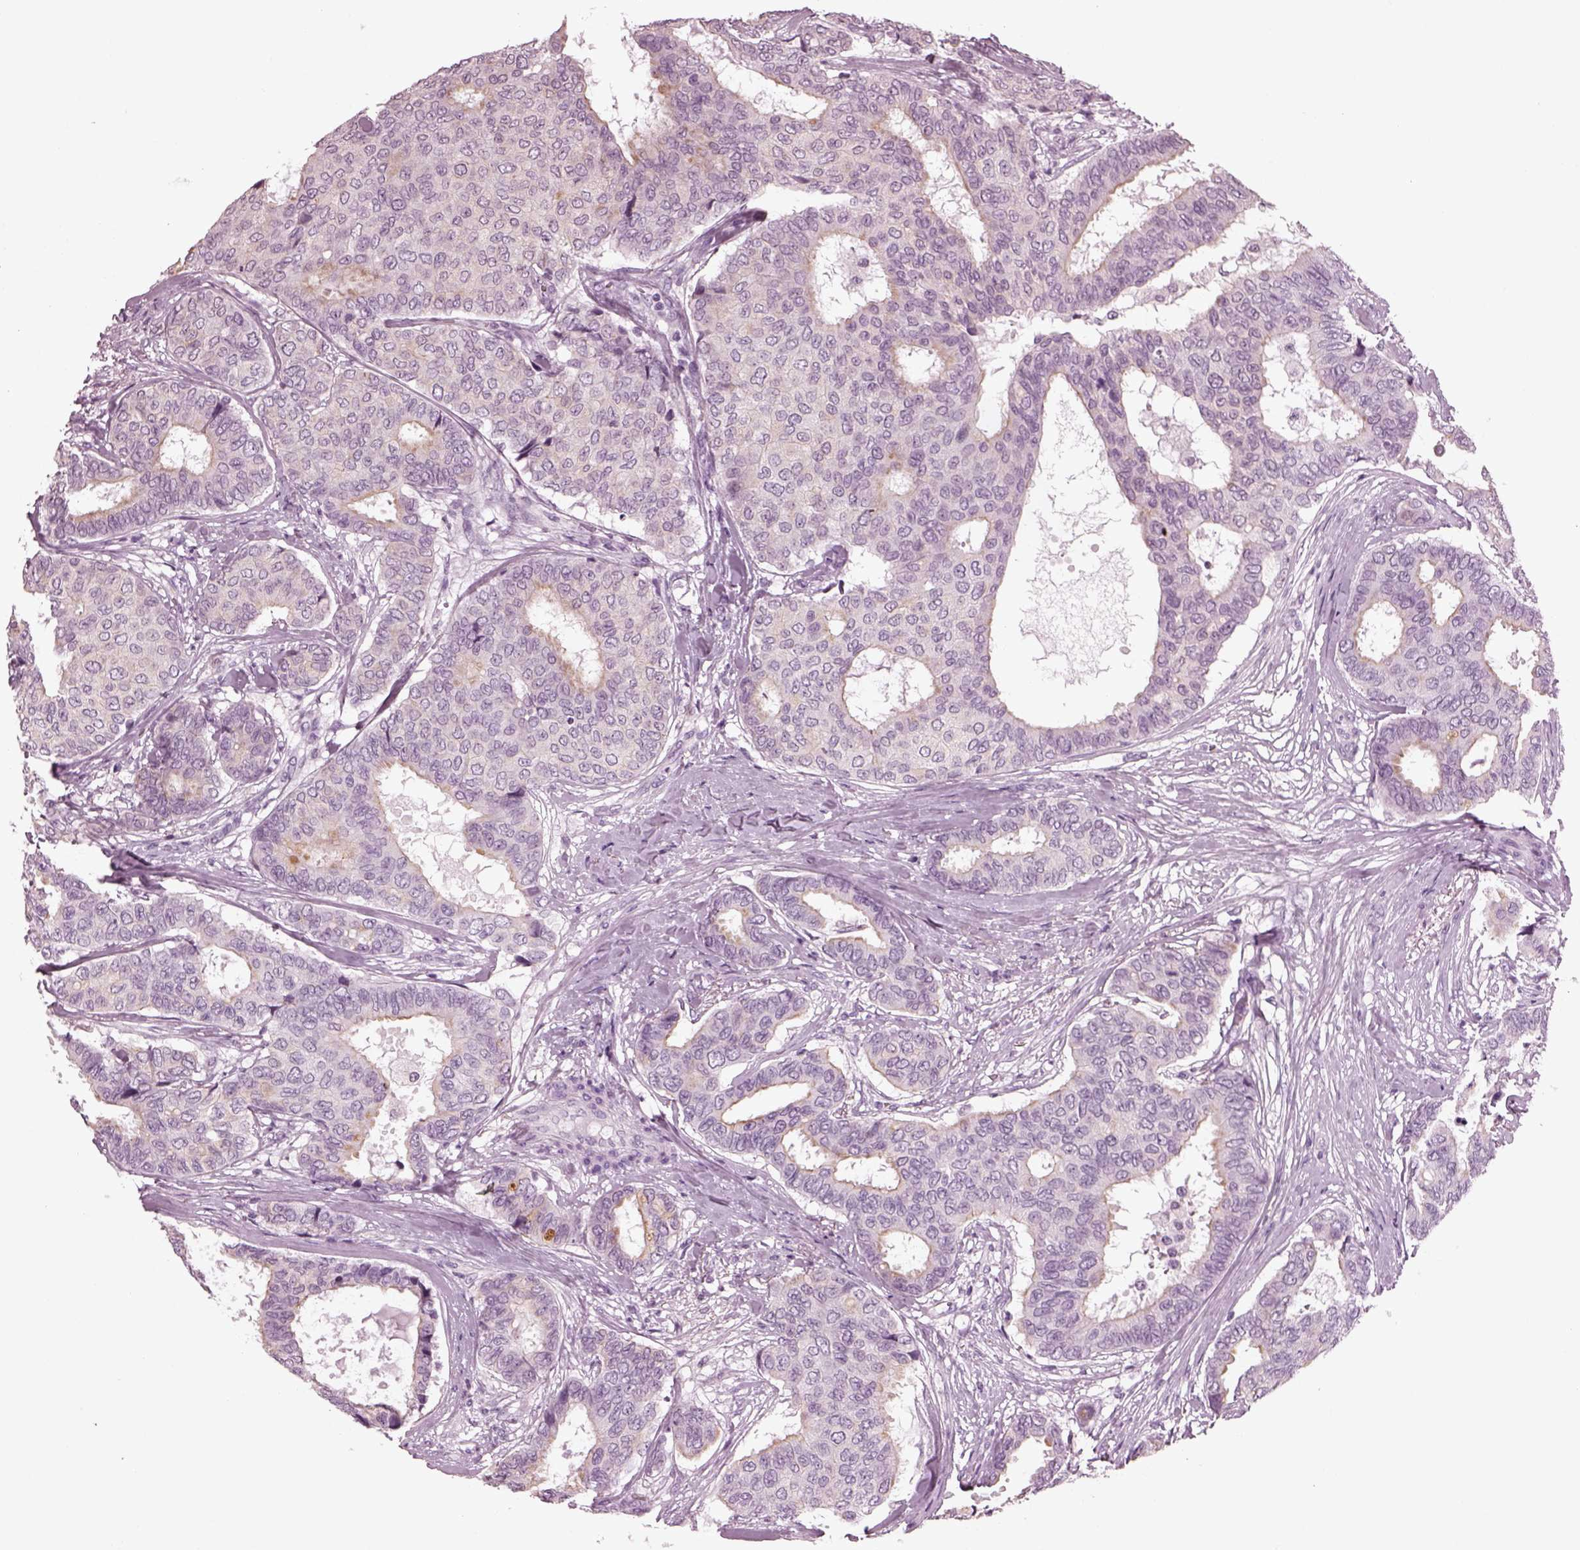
{"staining": {"intensity": "moderate", "quantity": "<25%", "location": "cytoplasmic/membranous"}, "tissue": "breast cancer", "cell_type": "Tumor cells", "image_type": "cancer", "snomed": [{"axis": "morphology", "description": "Duct carcinoma"}, {"axis": "topography", "description": "Breast"}], "caption": "Infiltrating ductal carcinoma (breast) tissue exhibits moderate cytoplasmic/membranous positivity in about <25% of tumor cells, visualized by immunohistochemistry.", "gene": "SLC6A17", "patient": {"sex": "female", "age": 75}}